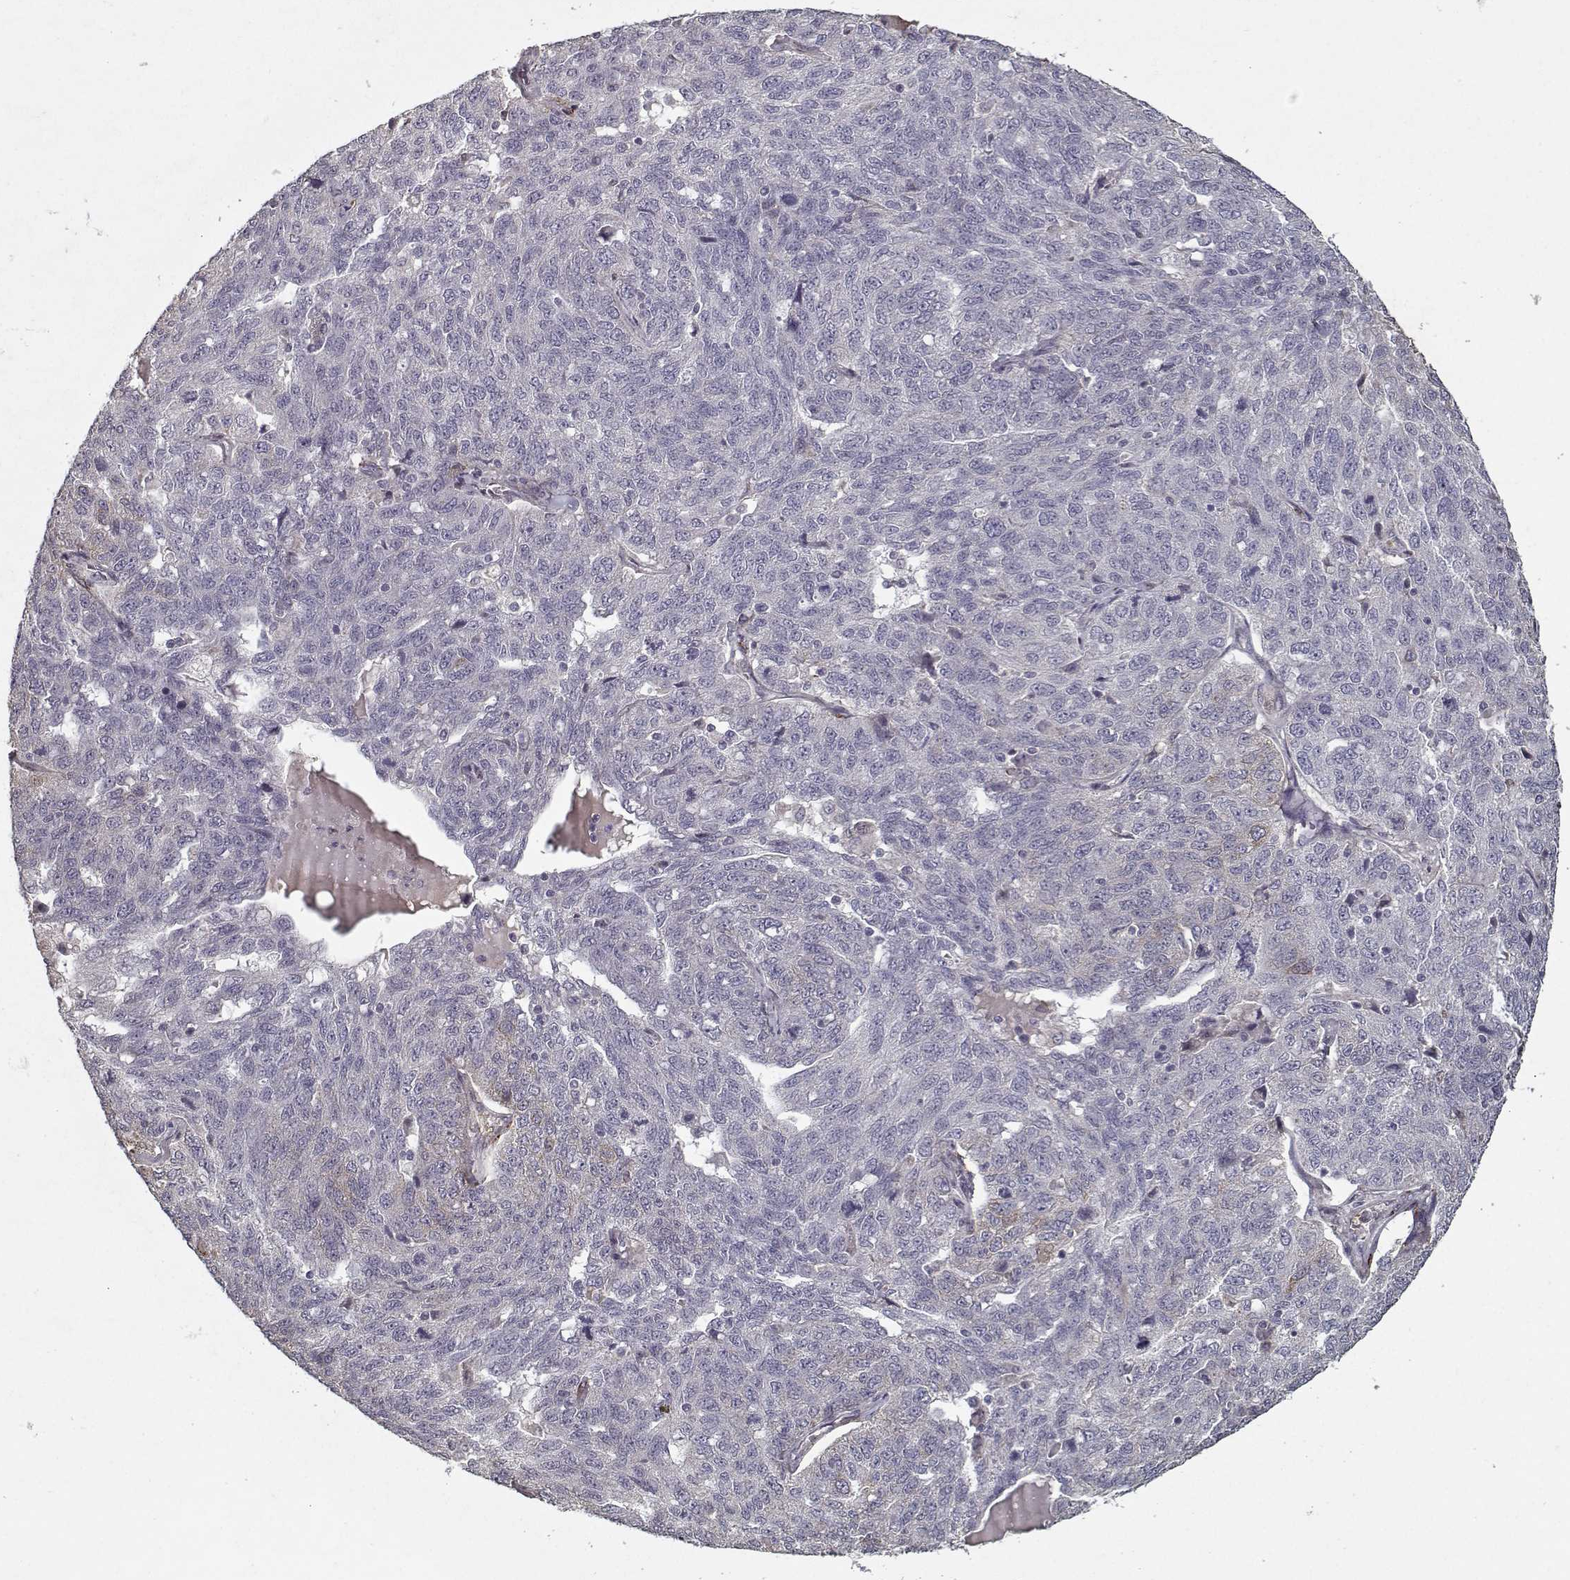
{"staining": {"intensity": "negative", "quantity": "none", "location": "none"}, "tissue": "ovarian cancer", "cell_type": "Tumor cells", "image_type": "cancer", "snomed": [{"axis": "morphology", "description": "Cystadenocarcinoma, serous, NOS"}, {"axis": "topography", "description": "Ovary"}], "caption": "A high-resolution histopathology image shows immunohistochemistry staining of ovarian cancer (serous cystadenocarcinoma), which reveals no significant positivity in tumor cells.", "gene": "LAMA2", "patient": {"sex": "female", "age": 71}}